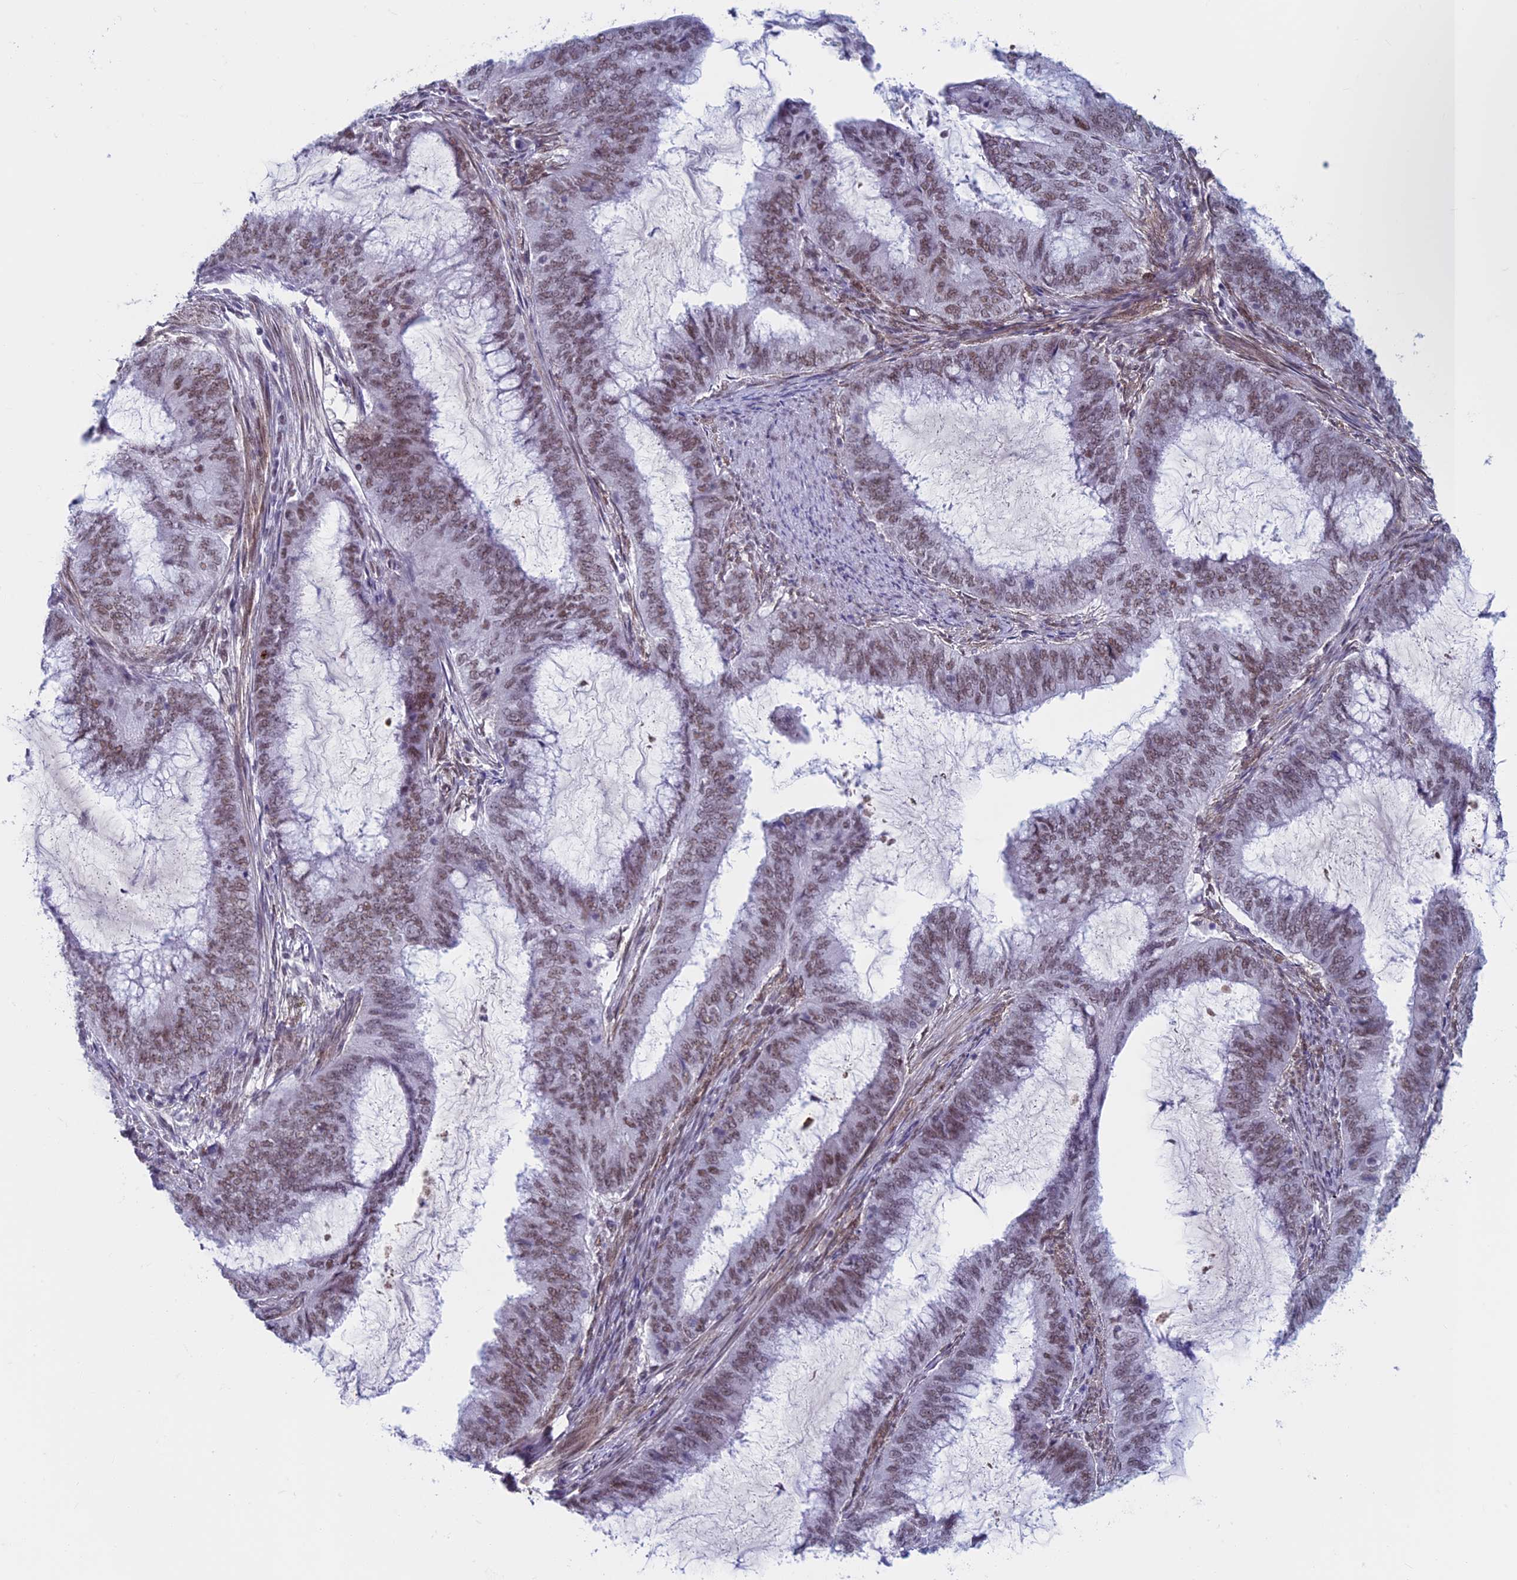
{"staining": {"intensity": "moderate", "quantity": ">75%", "location": "nuclear"}, "tissue": "endometrial cancer", "cell_type": "Tumor cells", "image_type": "cancer", "snomed": [{"axis": "morphology", "description": "Adenocarcinoma, NOS"}, {"axis": "topography", "description": "Endometrium"}], "caption": "Endometrial cancer was stained to show a protein in brown. There is medium levels of moderate nuclear staining in about >75% of tumor cells. Using DAB (3,3'-diaminobenzidine) (brown) and hematoxylin (blue) stains, captured at high magnification using brightfield microscopy.", "gene": "ASH2L", "patient": {"sex": "female", "age": 51}}